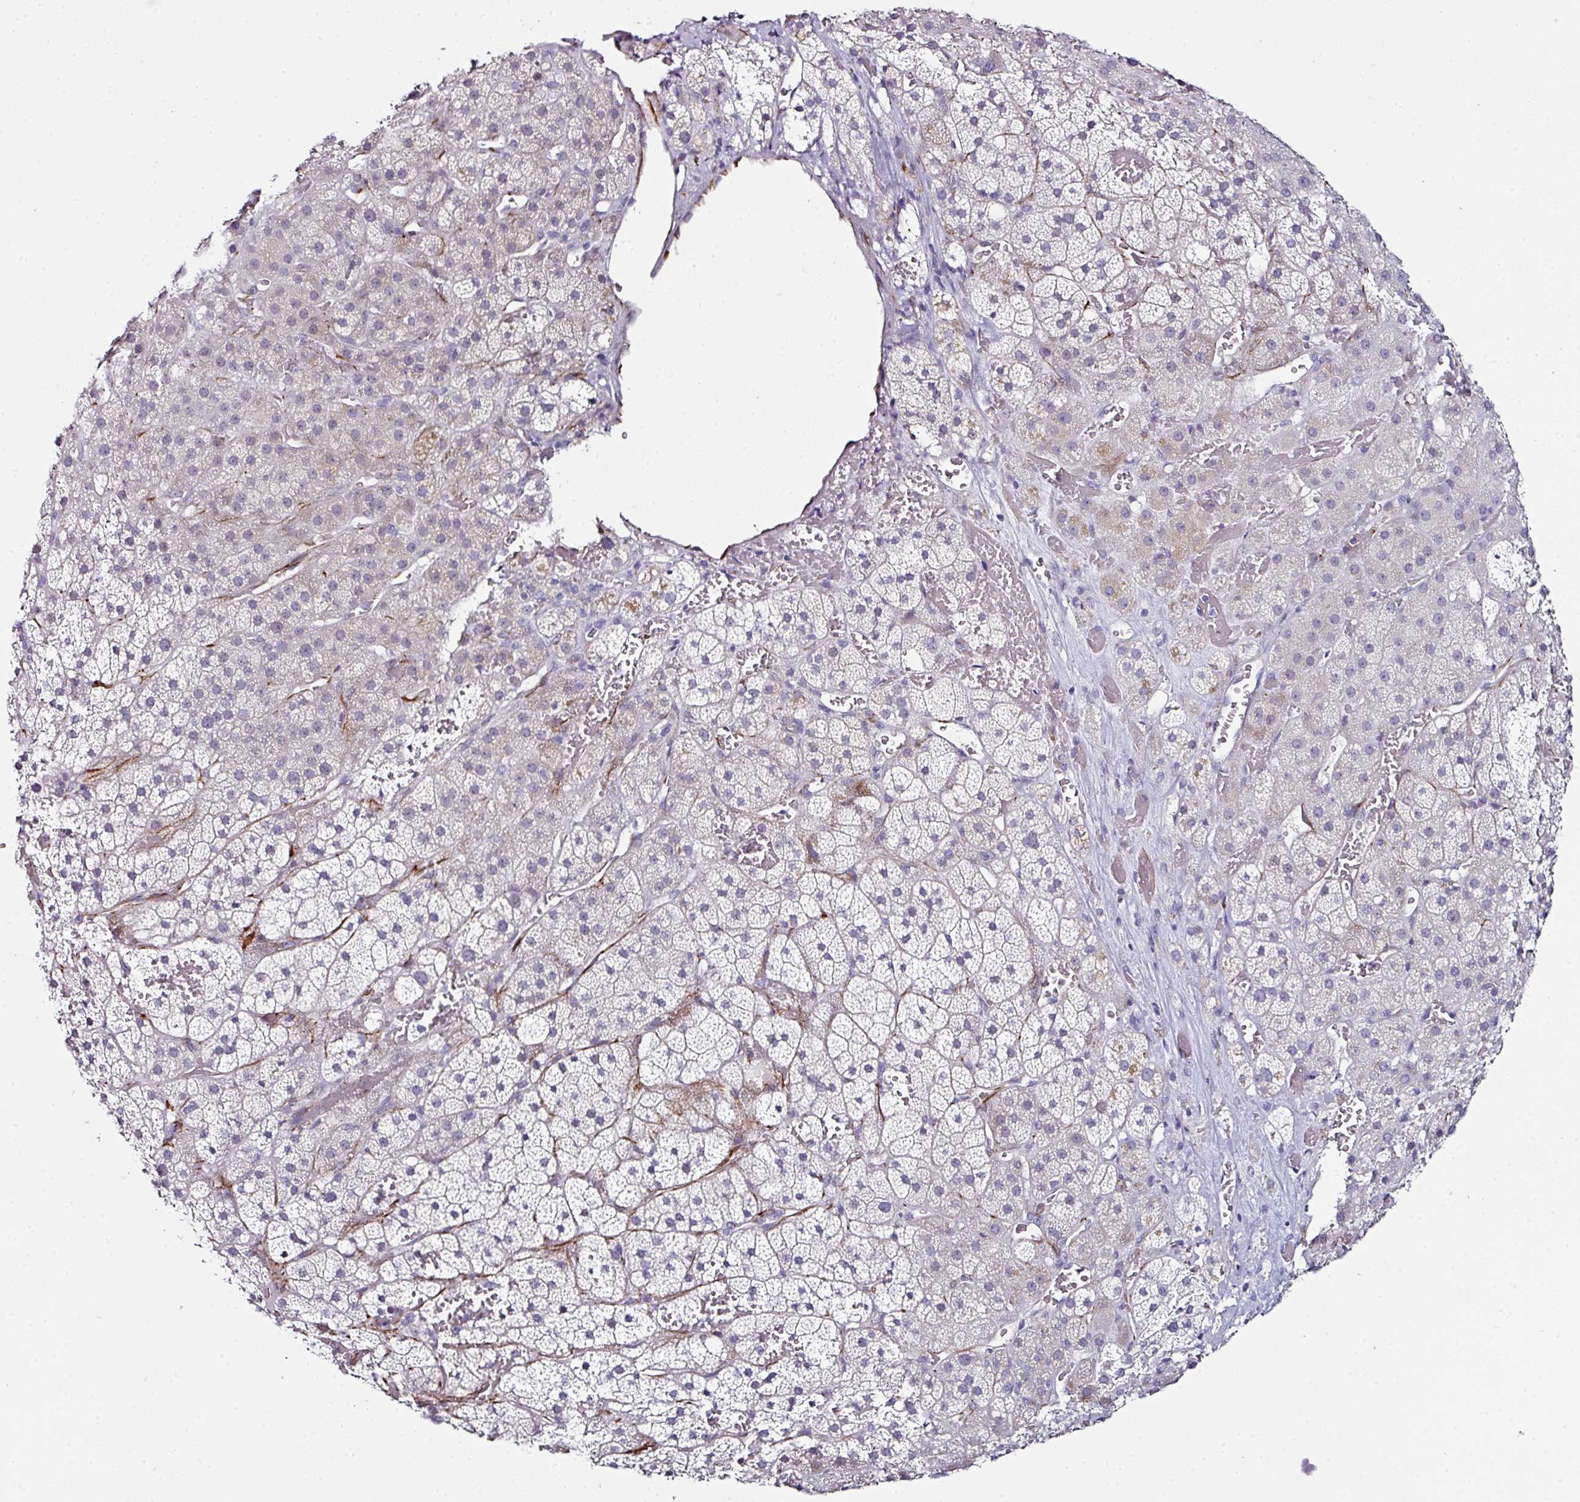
{"staining": {"intensity": "weak", "quantity": "<25%", "location": "cytoplasmic/membranous"}, "tissue": "adrenal gland", "cell_type": "Glandular cells", "image_type": "normal", "snomed": [{"axis": "morphology", "description": "Normal tissue, NOS"}, {"axis": "topography", "description": "Adrenal gland"}], "caption": "This is a histopathology image of immunohistochemistry (IHC) staining of benign adrenal gland, which shows no staining in glandular cells.", "gene": "TMPRSS9", "patient": {"sex": "male", "age": 57}}